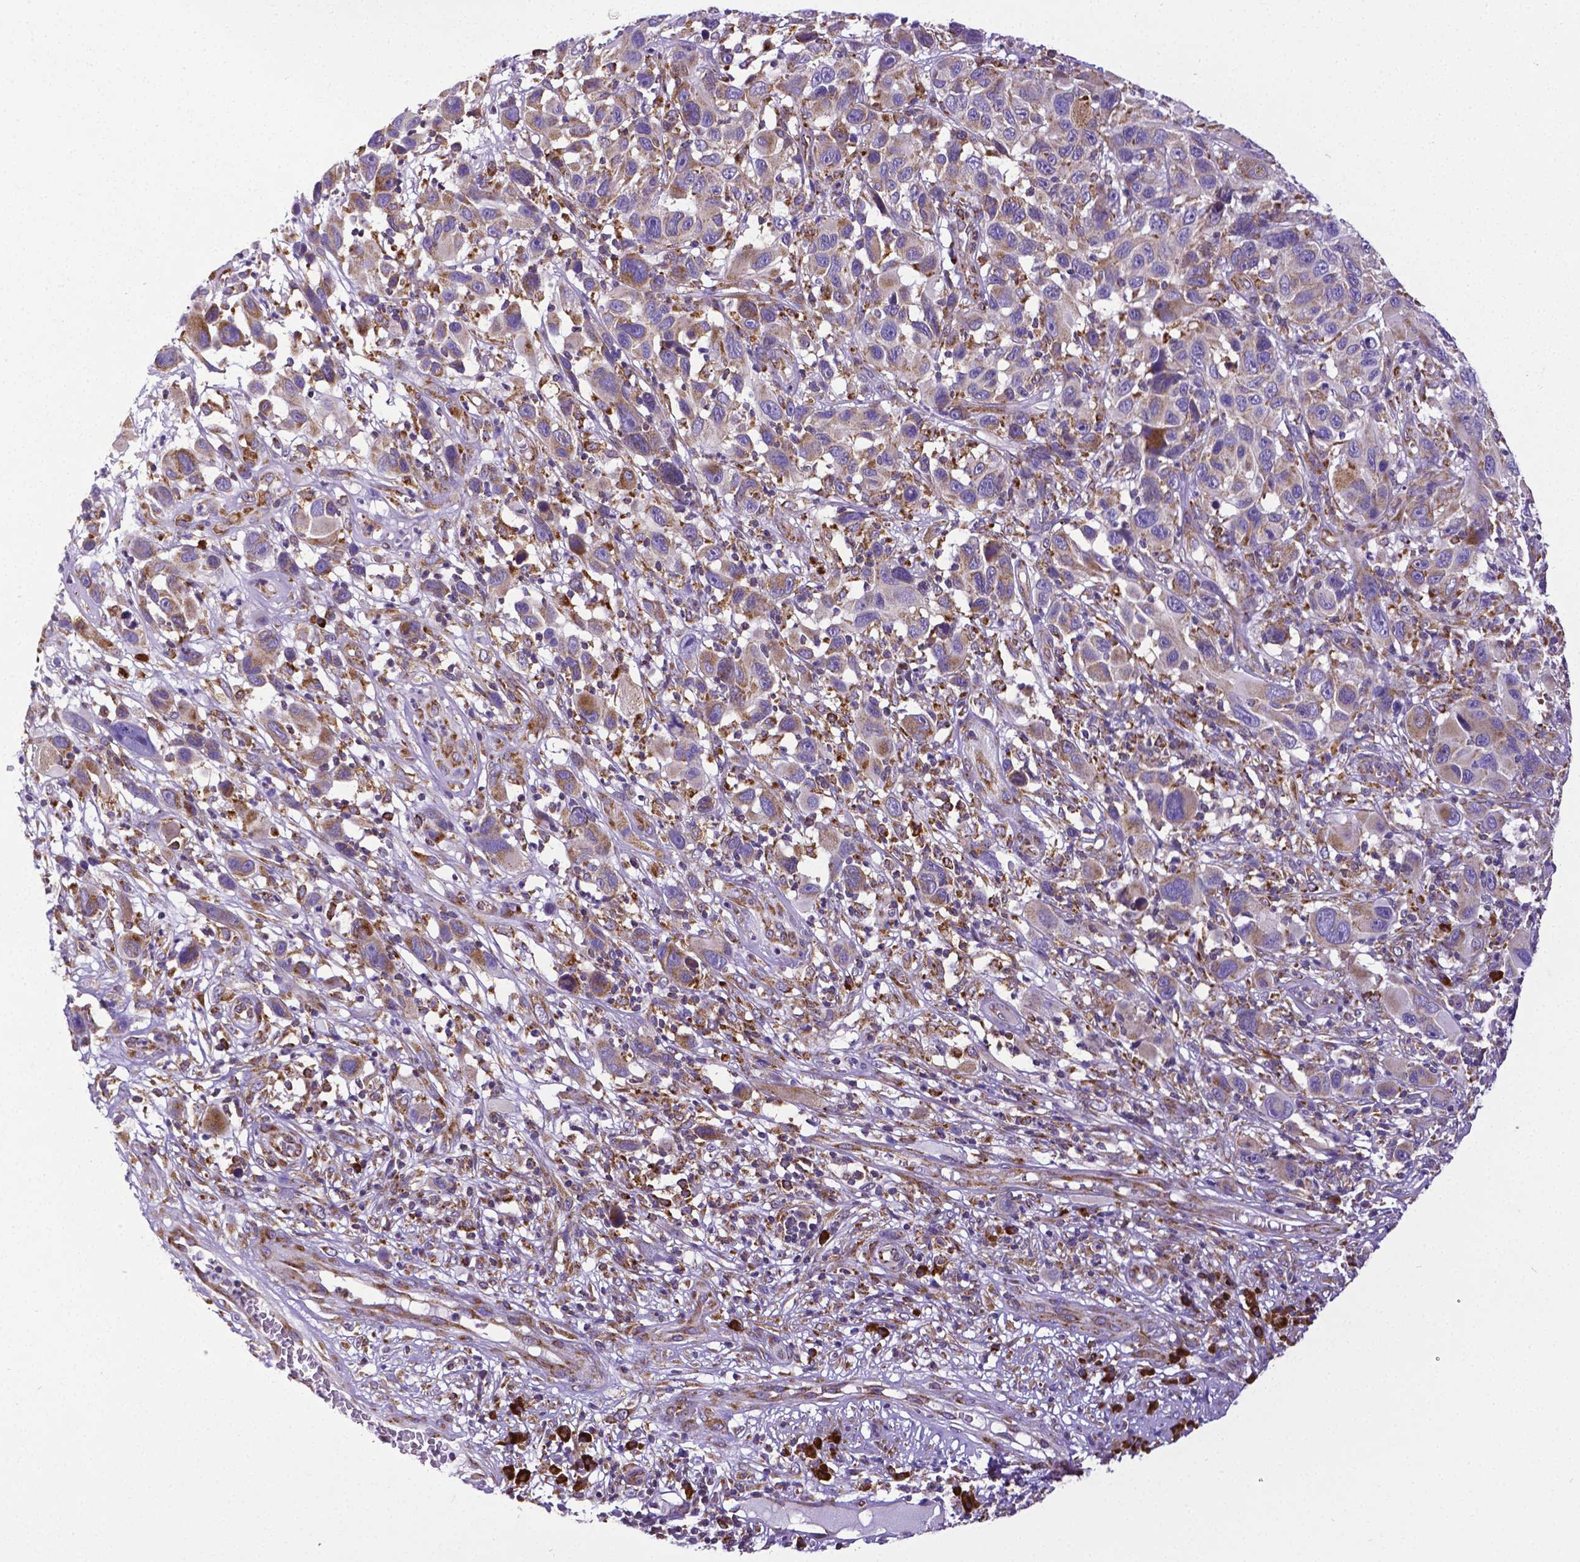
{"staining": {"intensity": "moderate", "quantity": "<25%", "location": "cytoplasmic/membranous"}, "tissue": "melanoma", "cell_type": "Tumor cells", "image_type": "cancer", "snomed": [{"axis": "morphology", "description": "Malignant melanoma, NOS"}, {"axis": "topography", "description": "Skin"}], "caption": "Tumor cells exhibit low levels of moderate cytoplasmic/membranous staining in about <25% of cells in malignant melanoma.", "gene": "MTDH", "patient": {"sex": "male", "age": 53}}